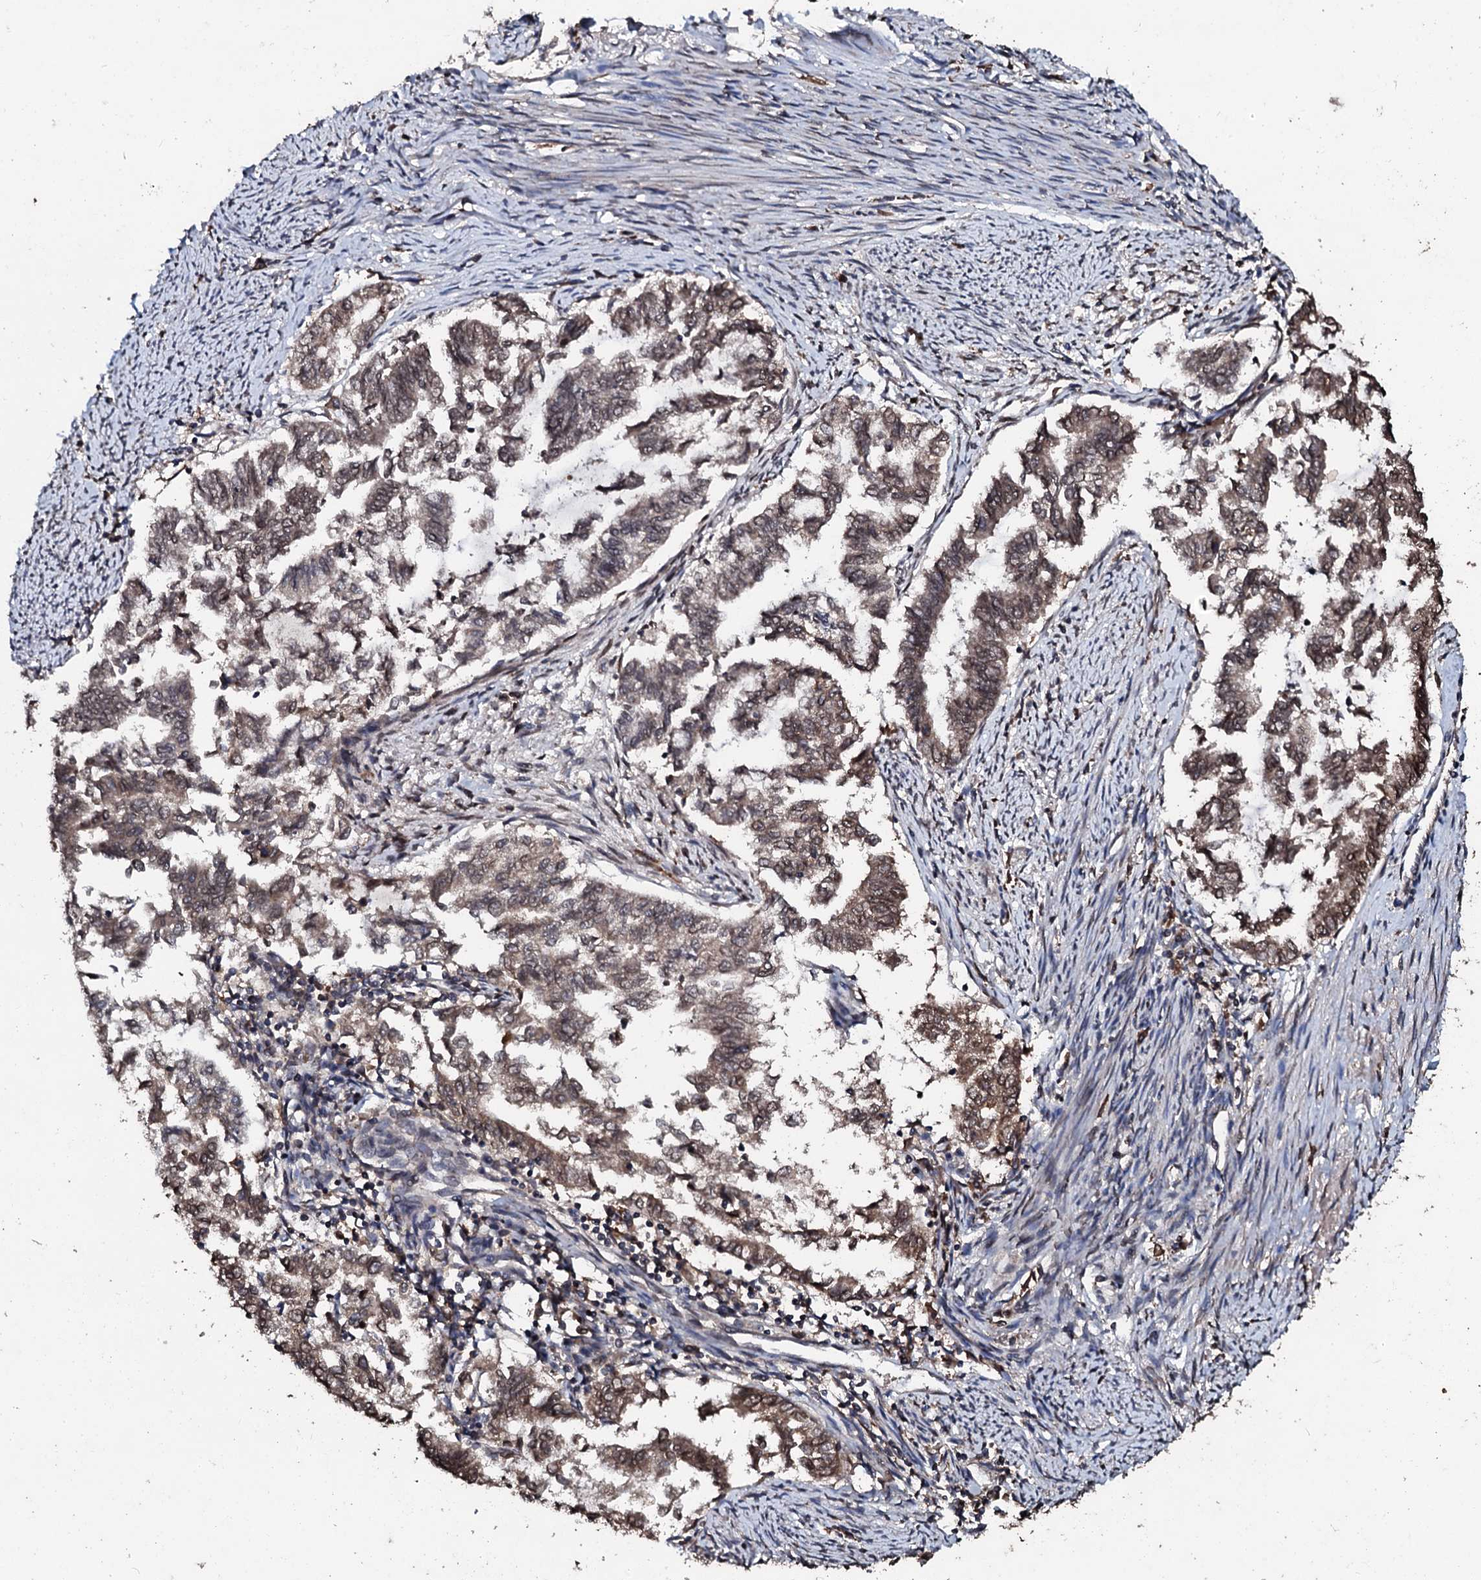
{"staining": {"intensity": "moderate", "quantity": "25%-75%", "location": "cytoplasmic/membranous"}, "tissue": "endometrial cancer", "cell_type": "Tumor cells", "image_type": "cancer", "snomed": [{"axis": "morphology", "description": "Adenocarcinoma, NOS"}, {"axis": "topography", "description": "Endometrium"}], "caption": "Endometrial cancer stained with a brown dye shows moderate cytoplasmic/membranous positive staining in approximately 25%-75% of tumor cells.", "gene": "SDHAF2", "patient": {"sex": "female", "age": 79}}